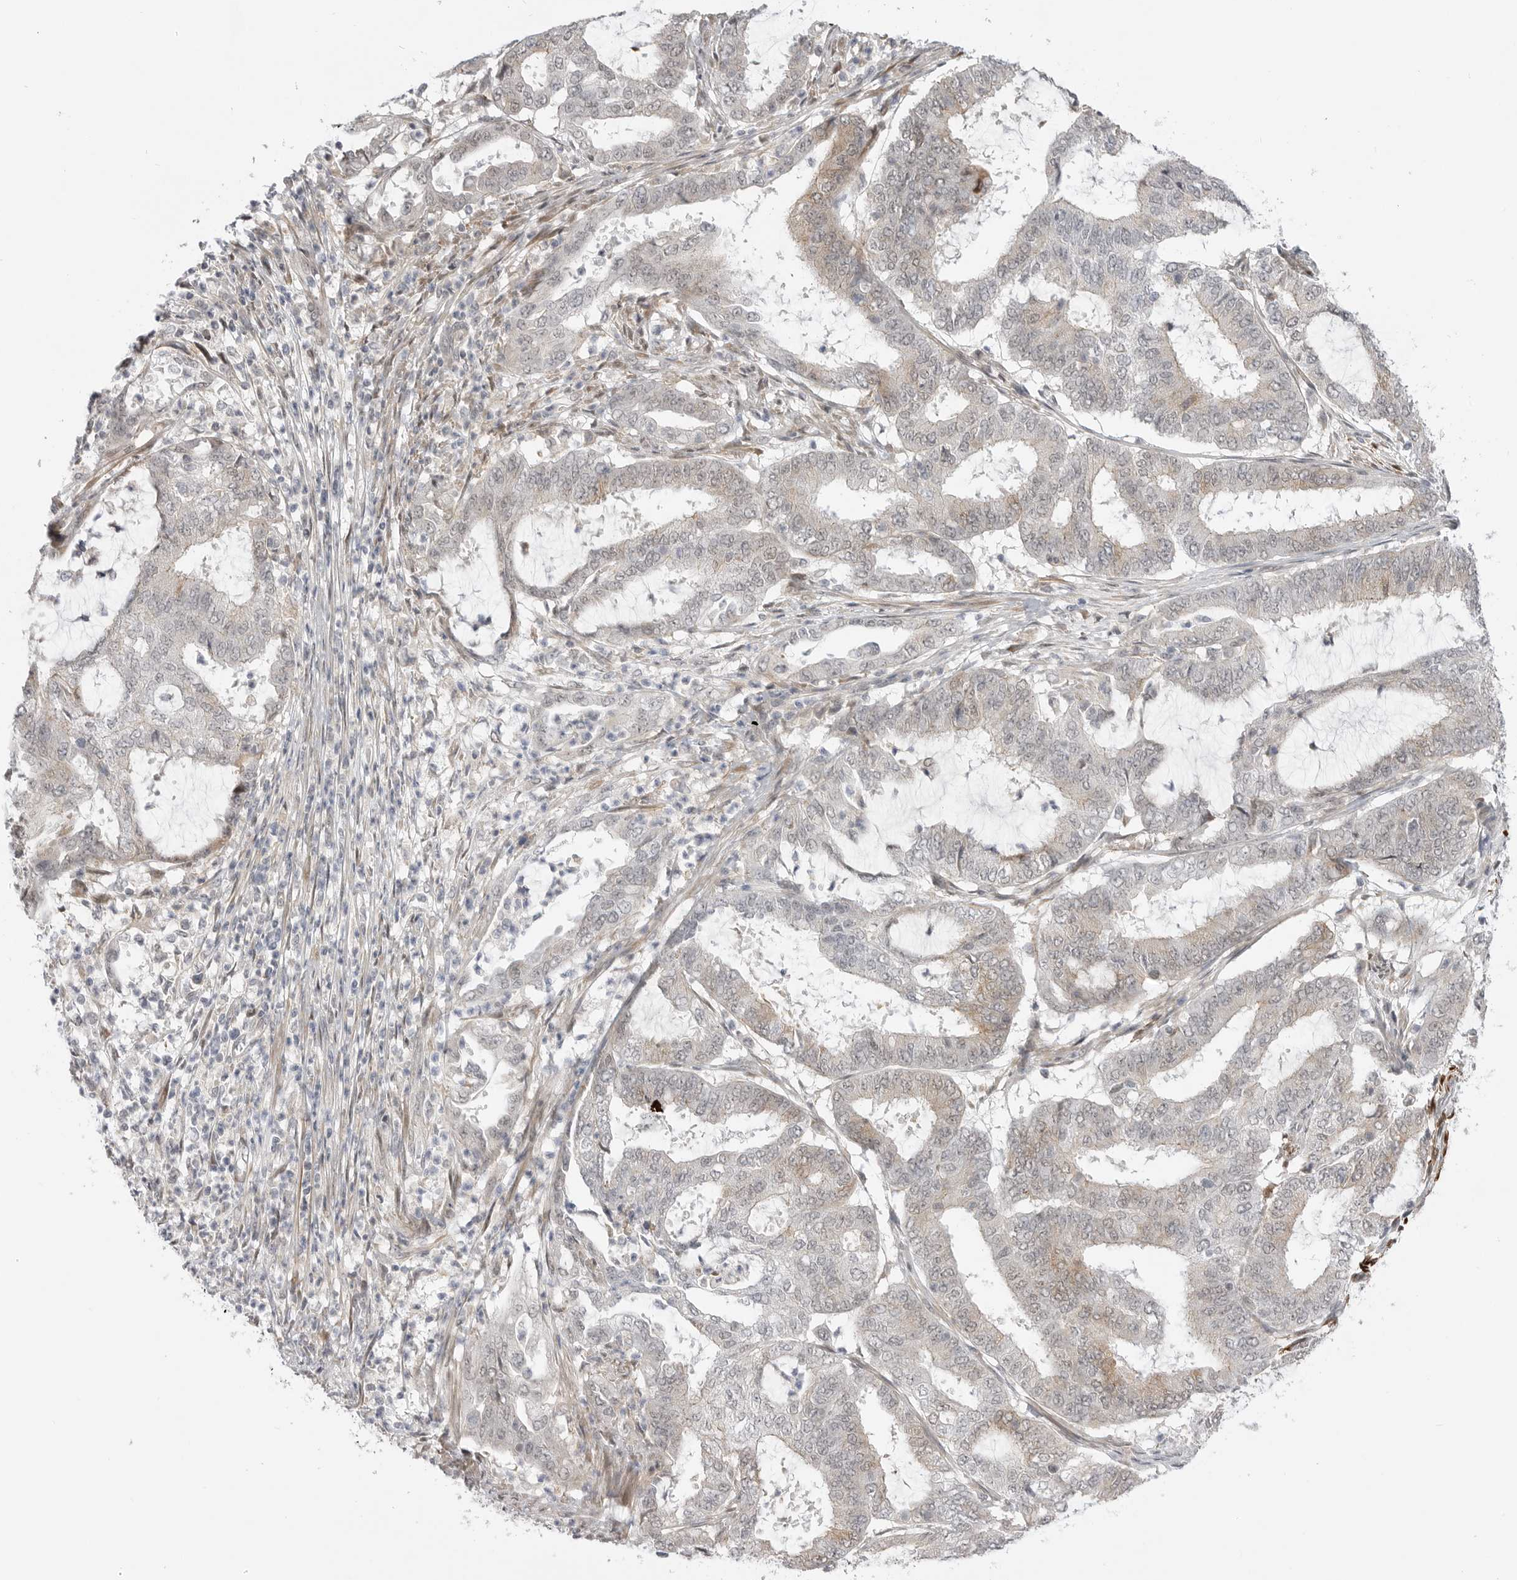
{"staining": {"intensity": "weak", "quantity": "25%-75%", "location": "cytoplasmic/membranous"}, "tissue": "endometrial cancer", "cell_type": "Tumor cells", "image_type": "cancer", "snomed": [{"axis": "morphology", "description": "Adenocarcinoma, NOS"}, {"axis": "topography", "description": "Endometrium"}], "caption": "This is an image of IHC staining of endometrial adenocarcinoma, which shows weak positivity in the cytoplasmic/membranous of tumor cells.", "gene": "GGT6", "patient": {"sex": "female", "age": 51}}